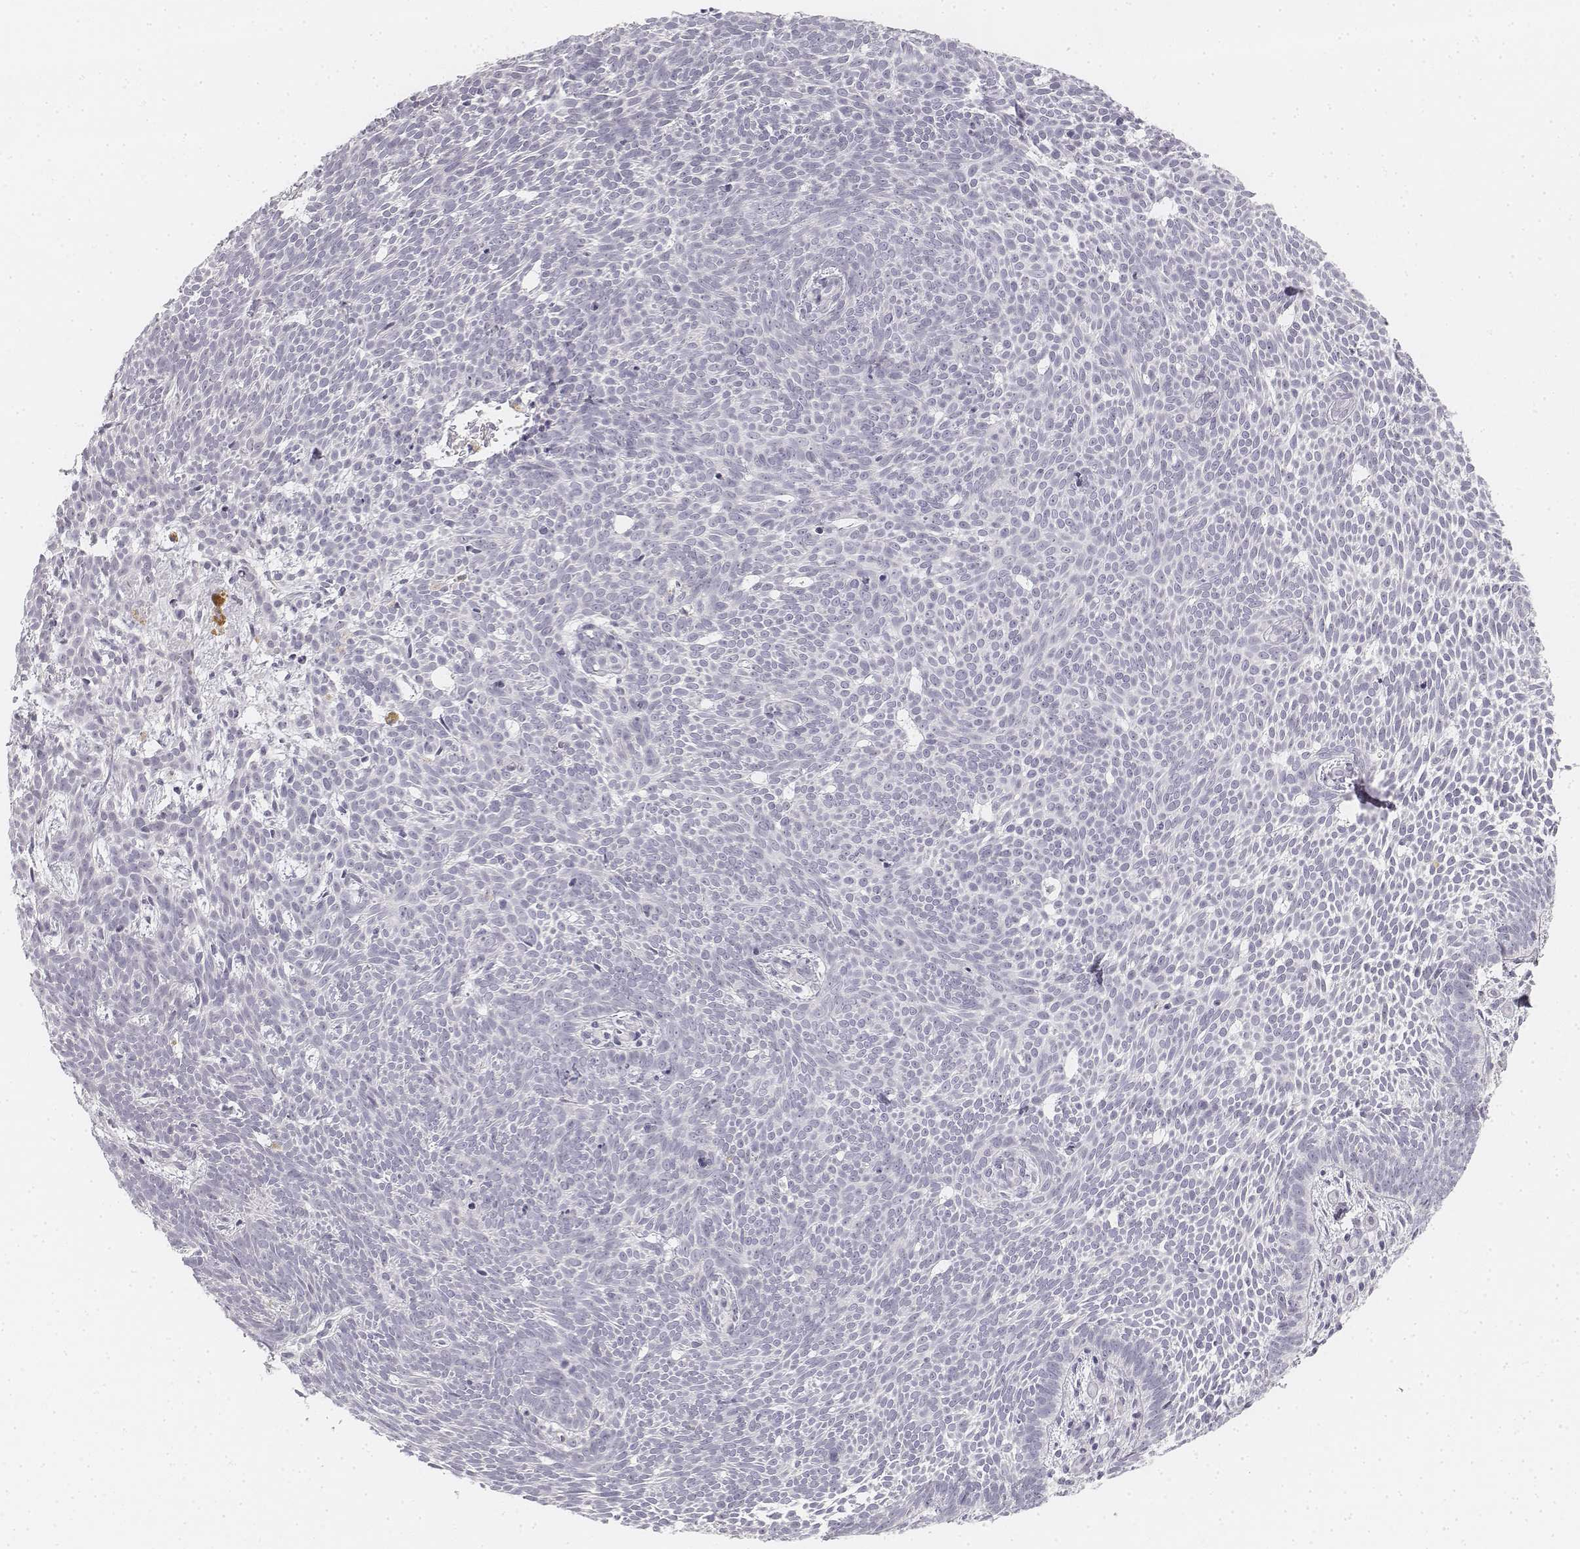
{"staining": {"intensity": "negative", "quantity": "none", "location": "none"}, "tissue": "skin cancer", "cell_type": "Tumor cells", "image_type": "cancer", "snomed": [{"axis": "morphology", "description": "Basal cell carcinoma"}, {"axis": "topography", "description": "Skin"}], "caption": "An immunohistochemistry (IHC) micrograph of basal cell carcinoma (skin) is shown. There is no staining in tumor cells of basal cell carcinoma (skin). (DAB immunohistochemistry (IHC) visualized using brightfield microscopy, high magnification).", "gene": "DSG4", "patient": {"sex": "male", "age": 59}}